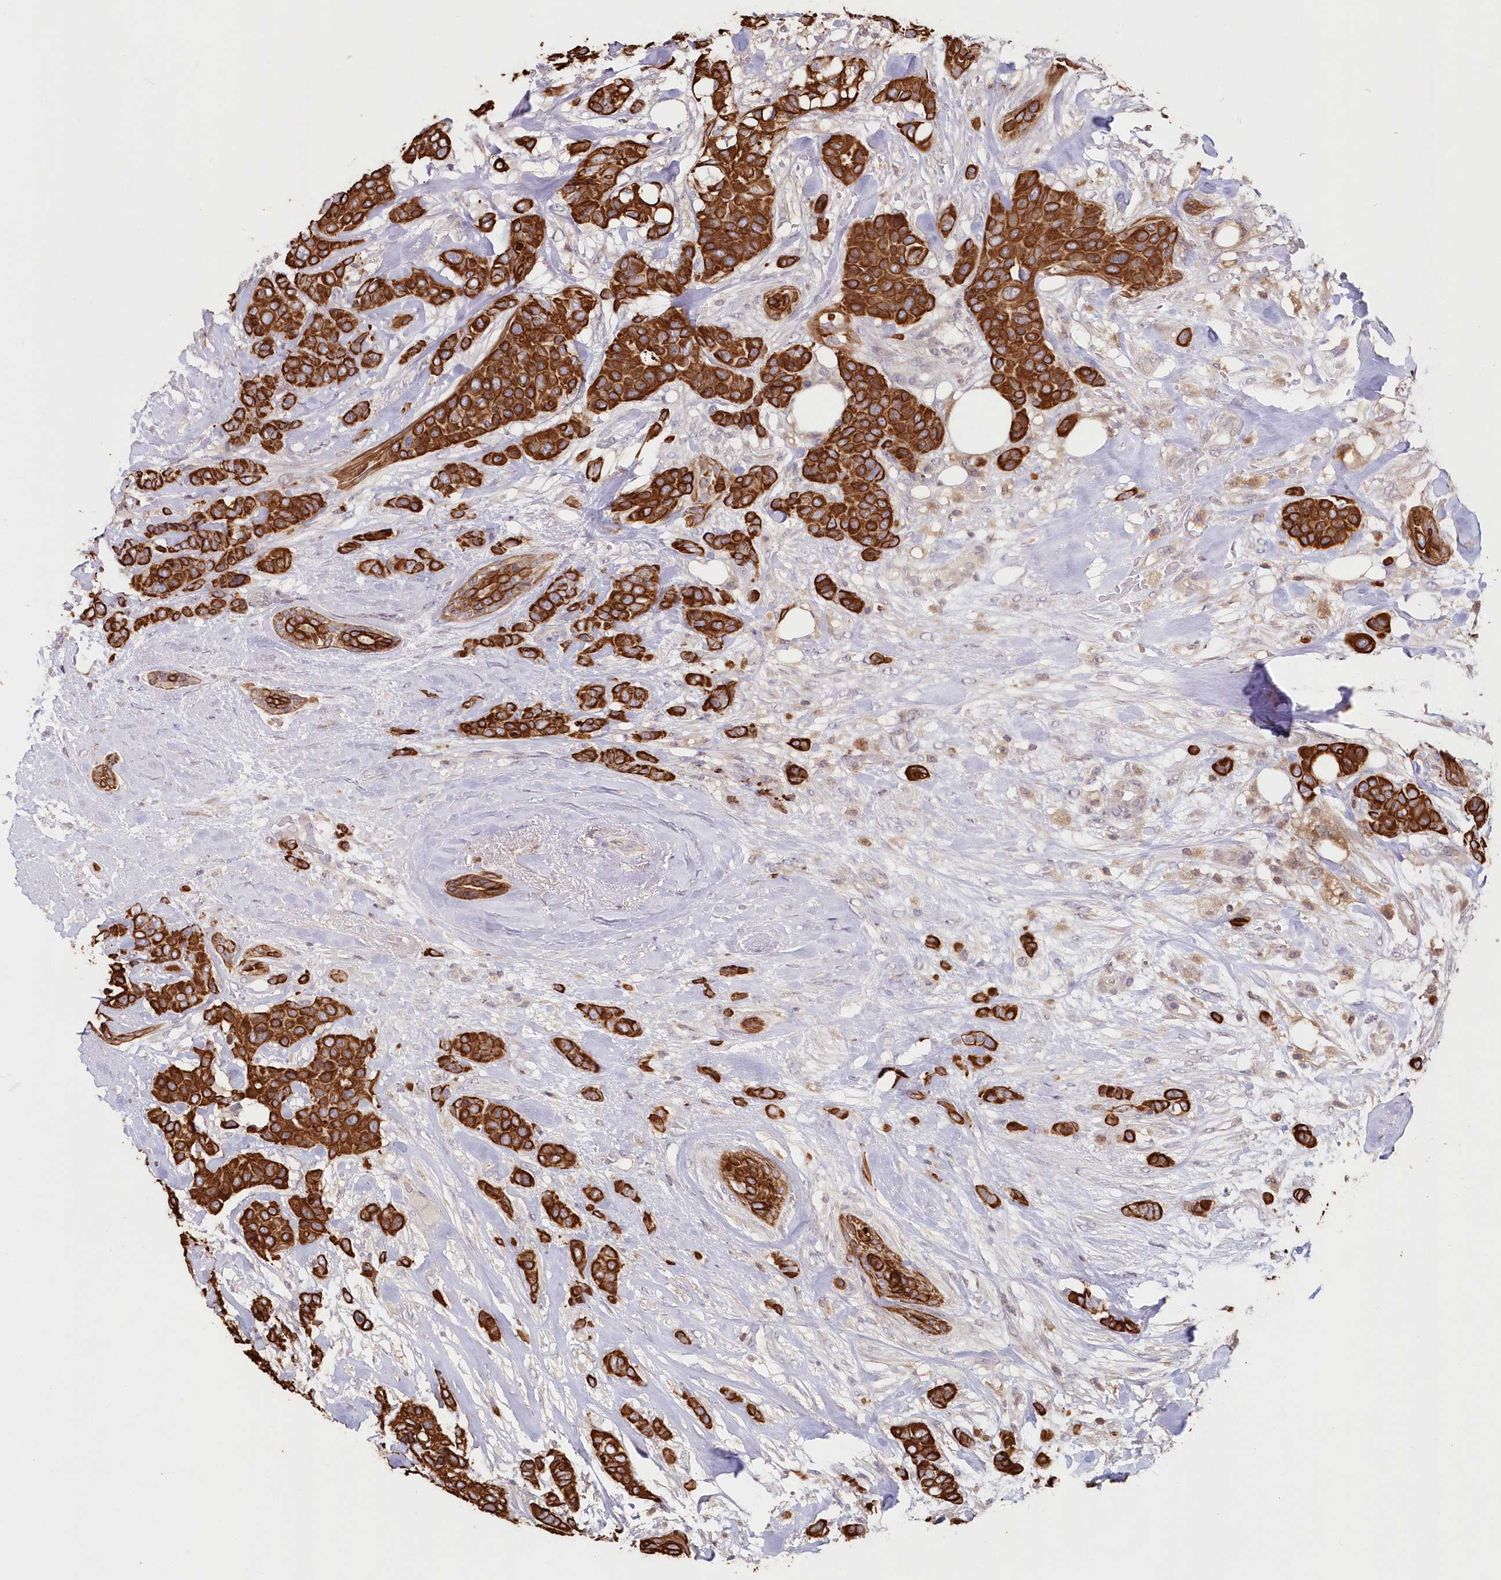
{"staining": {"intensity": "strong", "quantity": ">75%", "location": "cytoplasmic/membranous"}, "tissue": "breast cancer", "cell_type": "Tumor cells", "image_type": "cancer", "snomed": [{"axis": "morphology", "description": "Lobular carcinoma"}, {"axis": "topography", "description": "Breast"}], "caption": "Breast cancer (lobular carcinoma) stained with immunohistochemistry reveals strong cytoplasmic/membranous expression in approximately >75% of tumor cells. Nuclei are stained in blue.", "gene": "SNED1", "patient": {"sex": "female", "age": 51}}